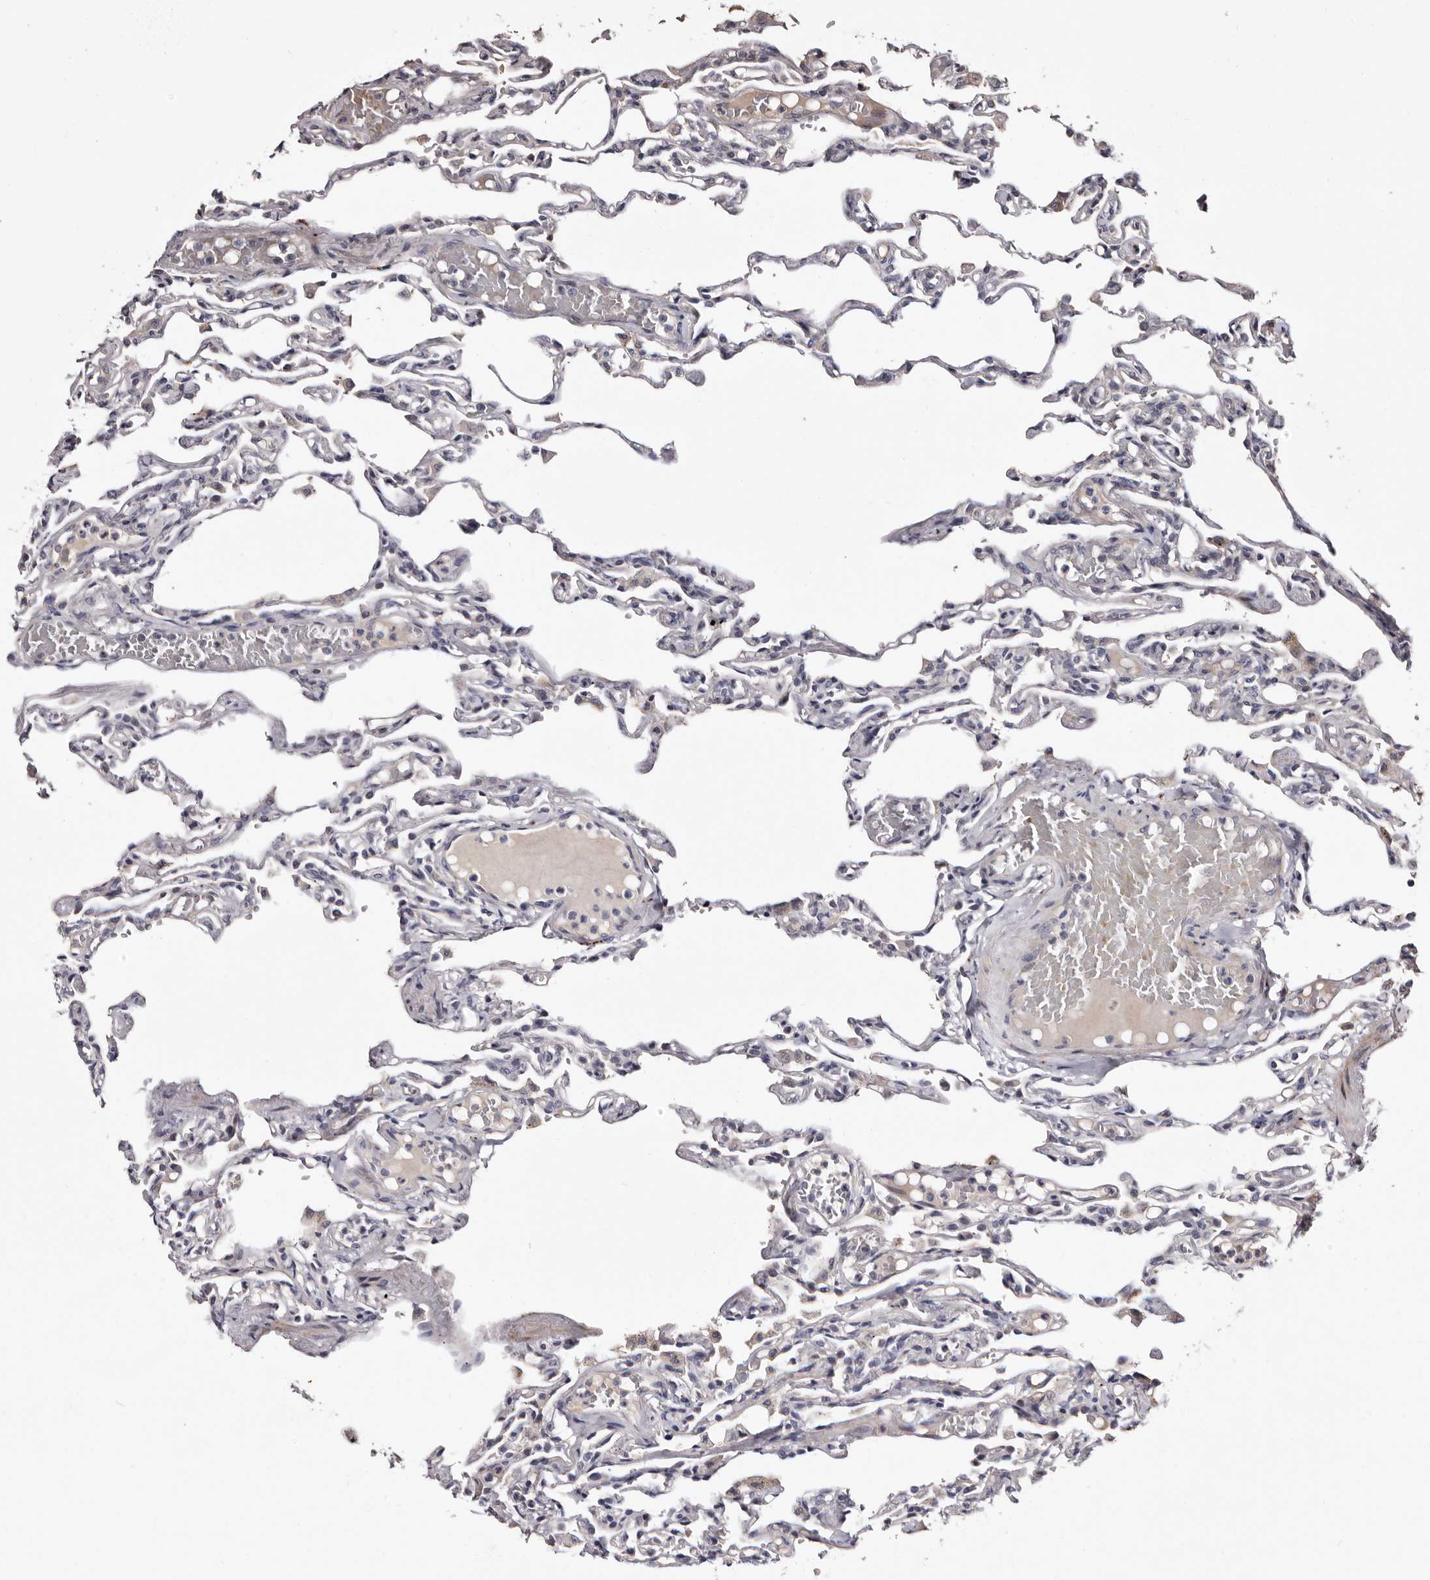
{"staining": {"intensity": "negative", "quantity": "none", "location": "none"}, "tissue": "lung", "cell_type": "Alveolar cells", "image_type": "normal", "snomed": [{"axis": "morphology", "description": "Normal tissue, NOS"}, {"axis": "topography", "description": "Lung"}], "caption": "Immunohistochemistry of benign lung demonstrates no staining in alveolar cells. (DAB (3,3'-diaminobenzidine) IHC with hematoxylin counter stain).", "gene": "LANCL2", "patient": {"sex": "male", "age": 21}}